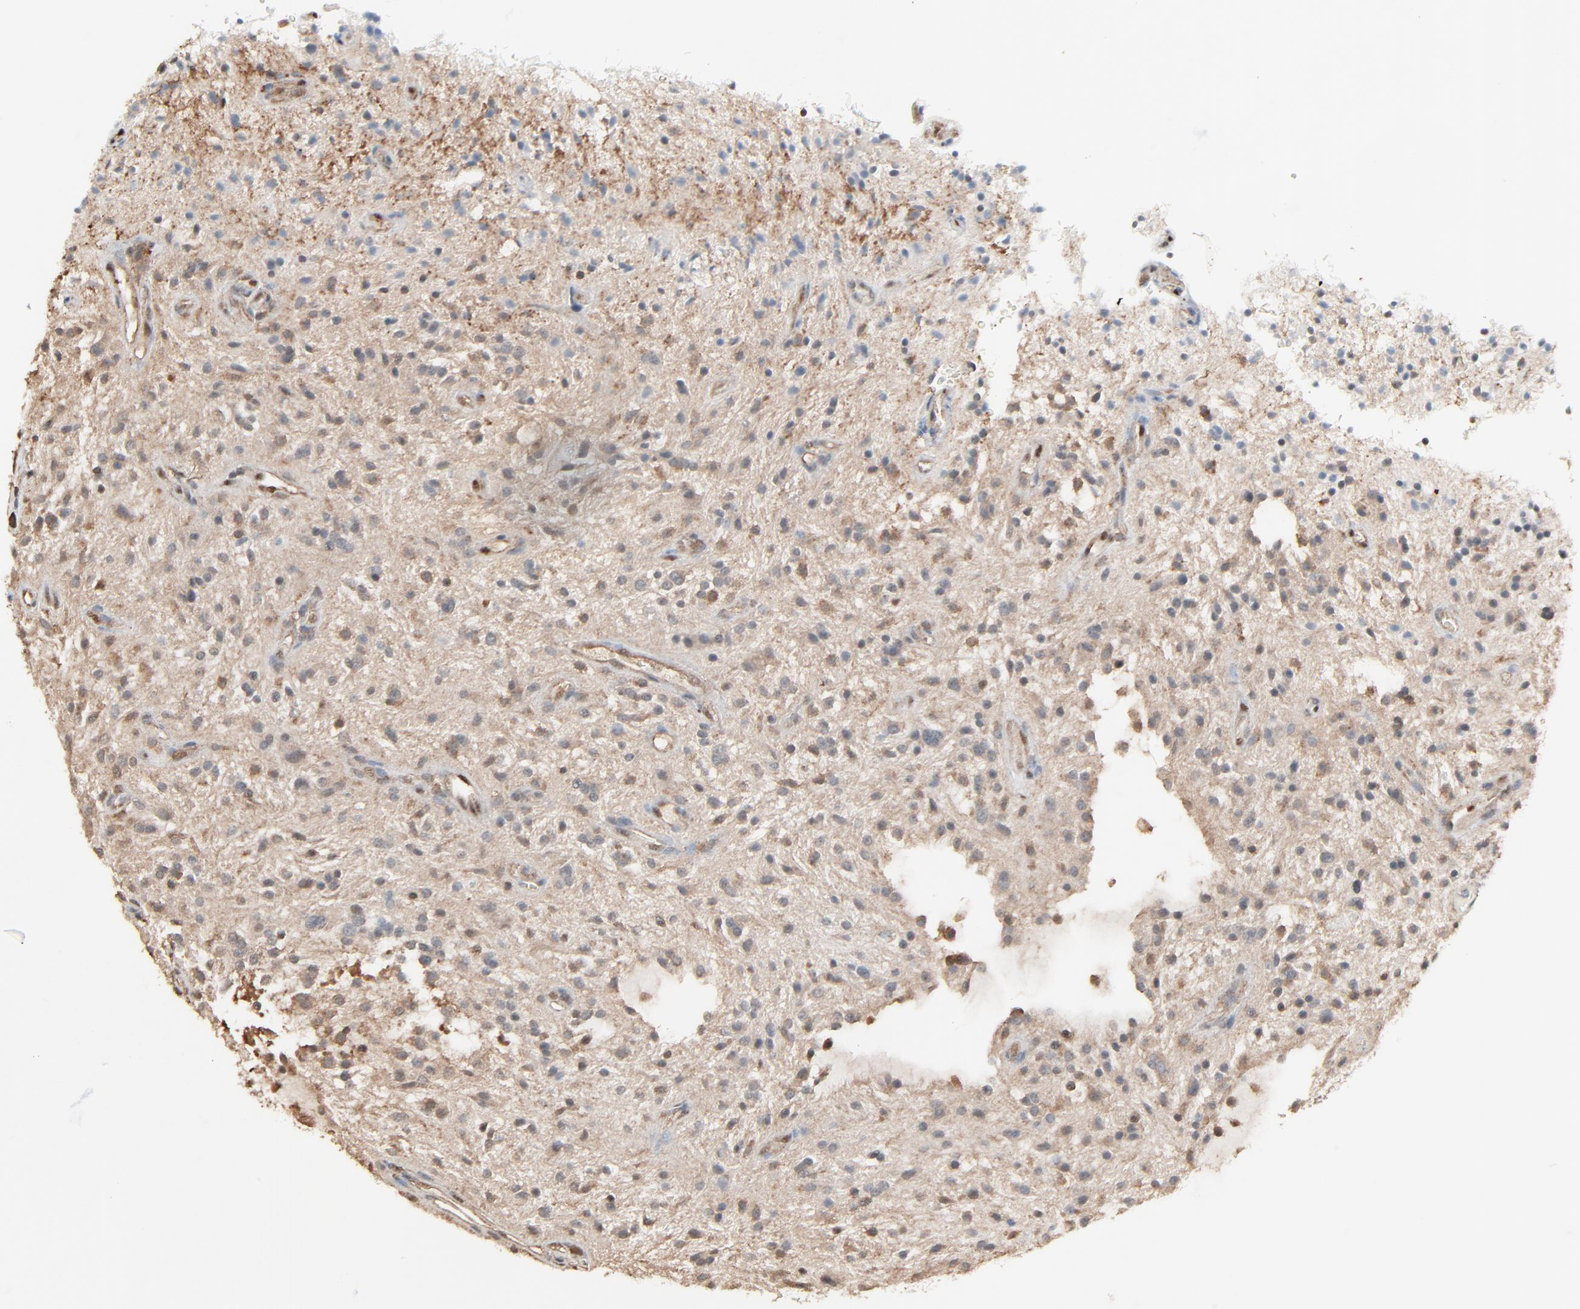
{"staining": {"intensity": "moderate", "quantity": "25%-75%", "location": "nuclear"}, "tissue": "glioma", "cell_type": "Tumor cells", "image_type": "cancer", "snomed": [{"axis": "morphology", "description": "Glioma, malignant, NOS"}, {"axis": "topography", "description": "Cerebellum"}], "caption": "Immunohistochemistry photomicrograph of human glioma (malignant) stained for a protein (brown), which demonstrates medium levels of moderate nuclear staining in about 25%-75% of tumor cells.", "gene": "CCT5", "patient": {"sex": "female", "age": 10}}